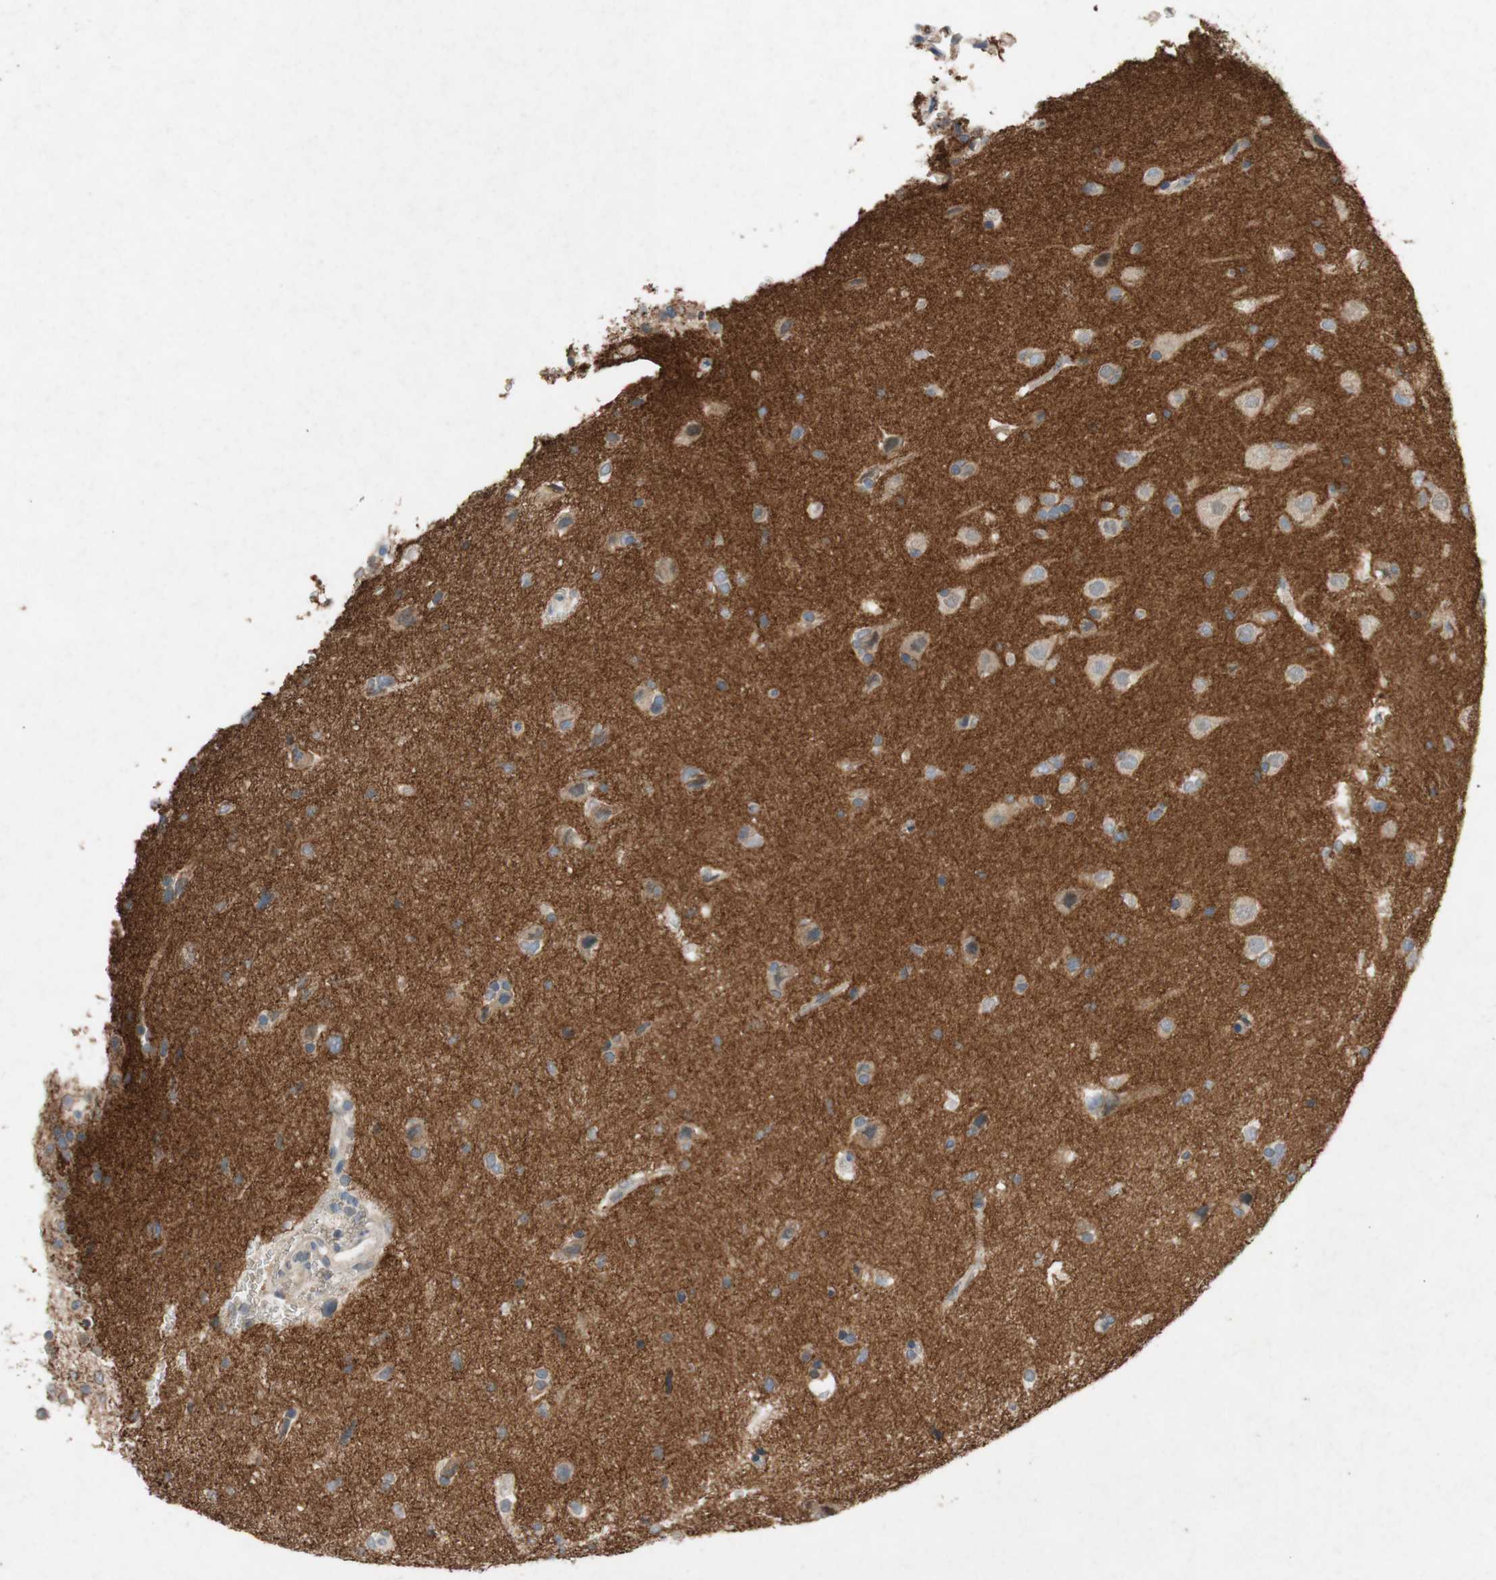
{"staining": {"intensity": "negative", "quantity": "none", "location": "none"}, "tissue": "glioma", "cell_type": "Tumor cells", "image_type": "cancer", "snomed": [{"axis": "morphology", "description": "Glioma, malignant, Low grade"}, {"axis": "topography", "description": "Brain"}], "caption": "Immunohistochemistry (IHC) histopathology image of glioma stained for a protein (brown), which demonstrates no positivity in tumor cells. (DAB immunohistochemistry, high magnification).", "gene": "ADD2", "patient": {"sex": "female", "age": 37}}